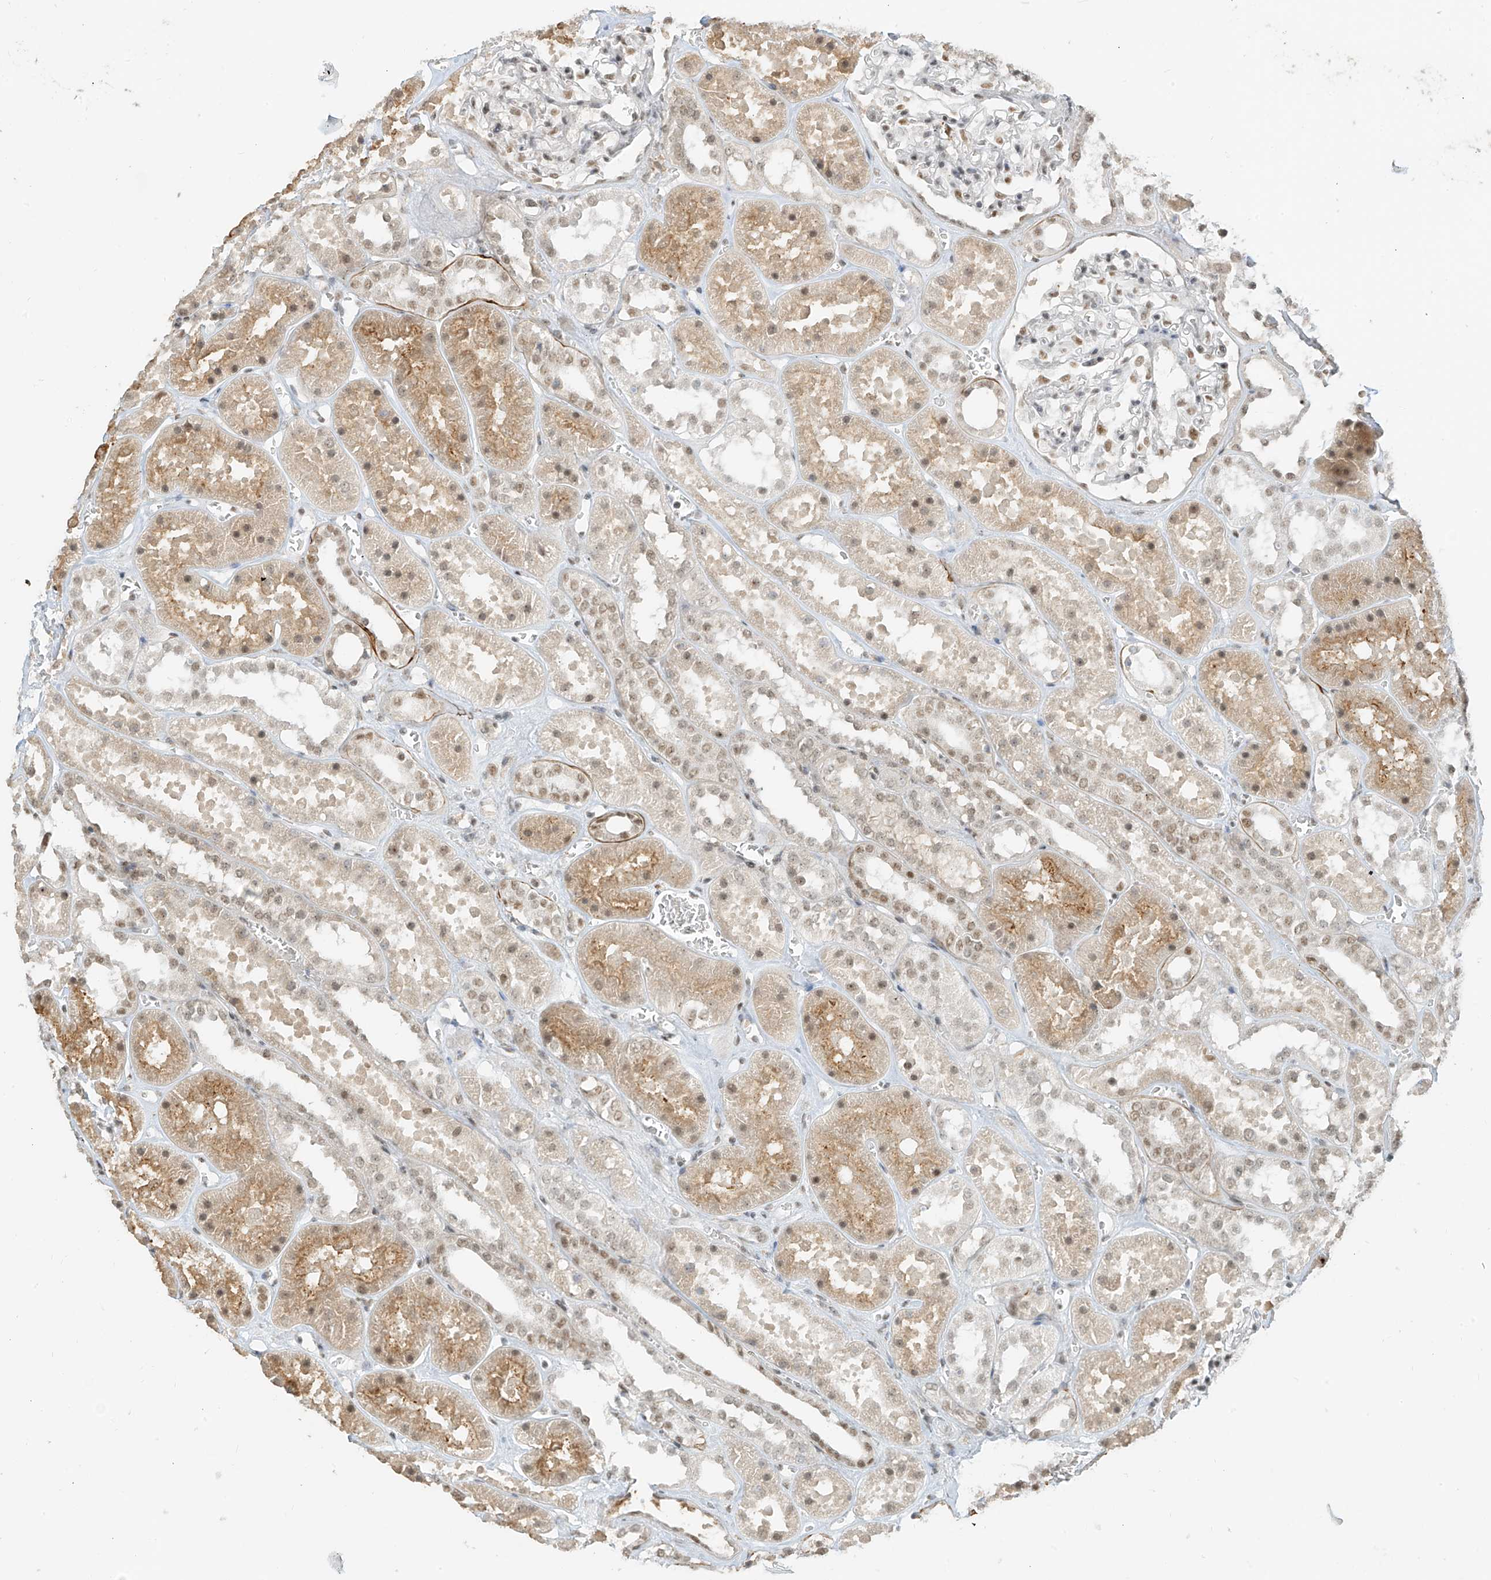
{"staining": {"intensity": "moderate", "quantity": "<25%", "location": "nuclear"}, "tissue": "kidney", "cell_type": "Cells in glomeruli", "image_type": "normal", "snomed": [{"axis": "morphology", "description": "Normal tissue, NOS"}, {"axis": "topography", "description": "Kidney"}], "caption": "A brown stain highlights moderate nuclear staining of a protein in cells in glomeruli of normal human kidney.", "gene": "ZMYM2", "patient": {"sex": "female", "age": 41}}